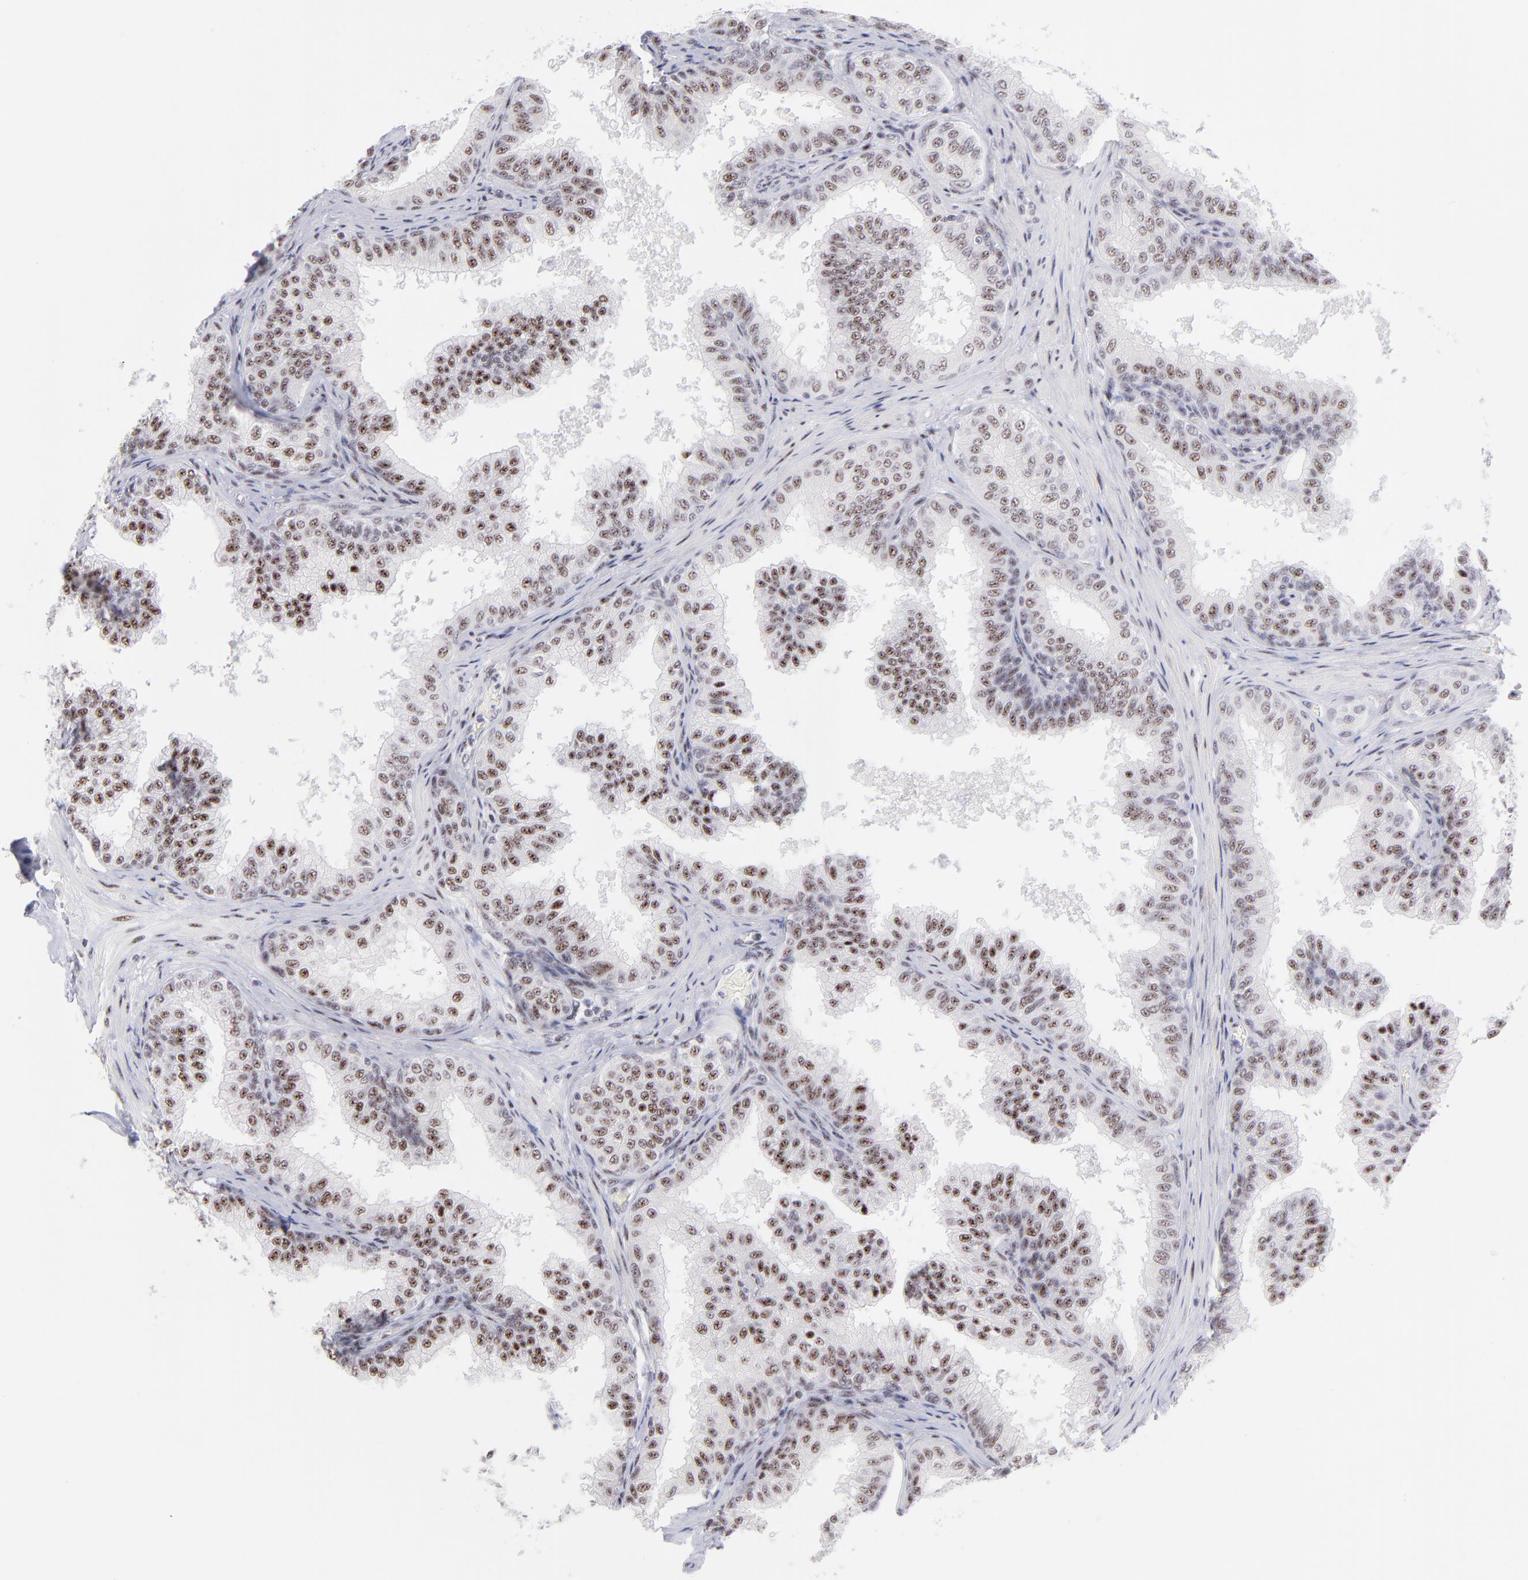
{"staining": {"intensity": "moderate", "quantity": ">75%", "location": "nuclear"}, "tissue": "prostate", "cell_type": "Glandular cells", "image_type": "normal", "snomed": [{"axis": "morphology", "description": "Normal tissue, NOS"}, {"axis": "topography", "description": "Prostate"}], "caption": "This image shows normal prostate stained with immunohistochemistry to label a protein in brown. The nuclear of glandular cells show moderate positivity for the protein. Nuclei are counter-stained blue.", "gene": "CDC25C", "patient": {"sex": "male", "age": 60}}